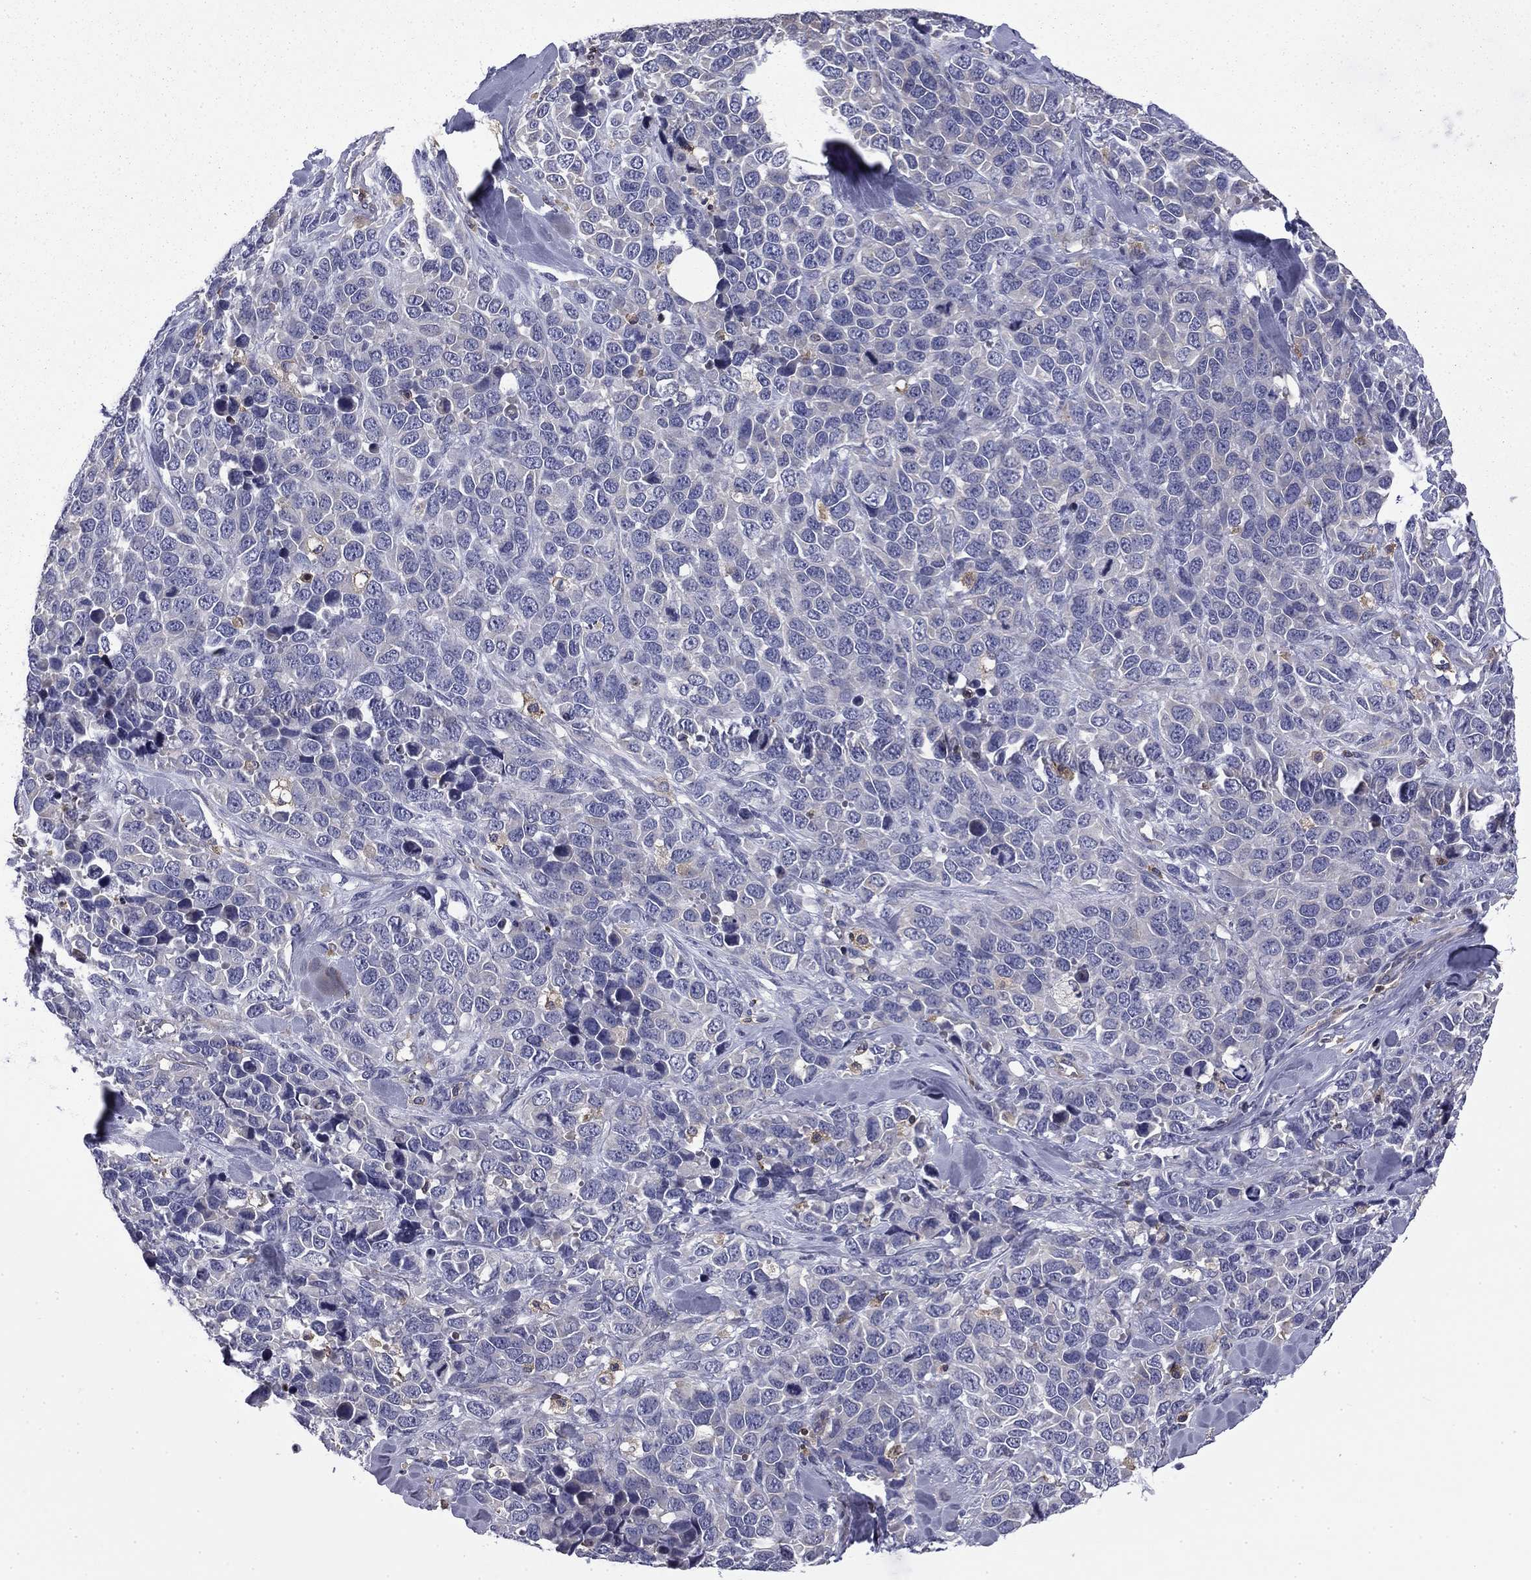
{"staining": {"intensity": "negative", "quantity": "none", "location": "none"}, "tissue": "melanoma", "cell_type": "Tumor cells", "image_type": "cancer", "snomed": [{"axis": "morphology", "description": "Malignant melanoma, Metastatic site"}, {"axis": "topography", "description": "Skin"}], "caption": "The histopathology image exhibits no staining of tumor cells in melanoma. Nuclei are stained in blue.", "gene": "ARHGAP45", "patient": {"sex": "male", "age": 84}}